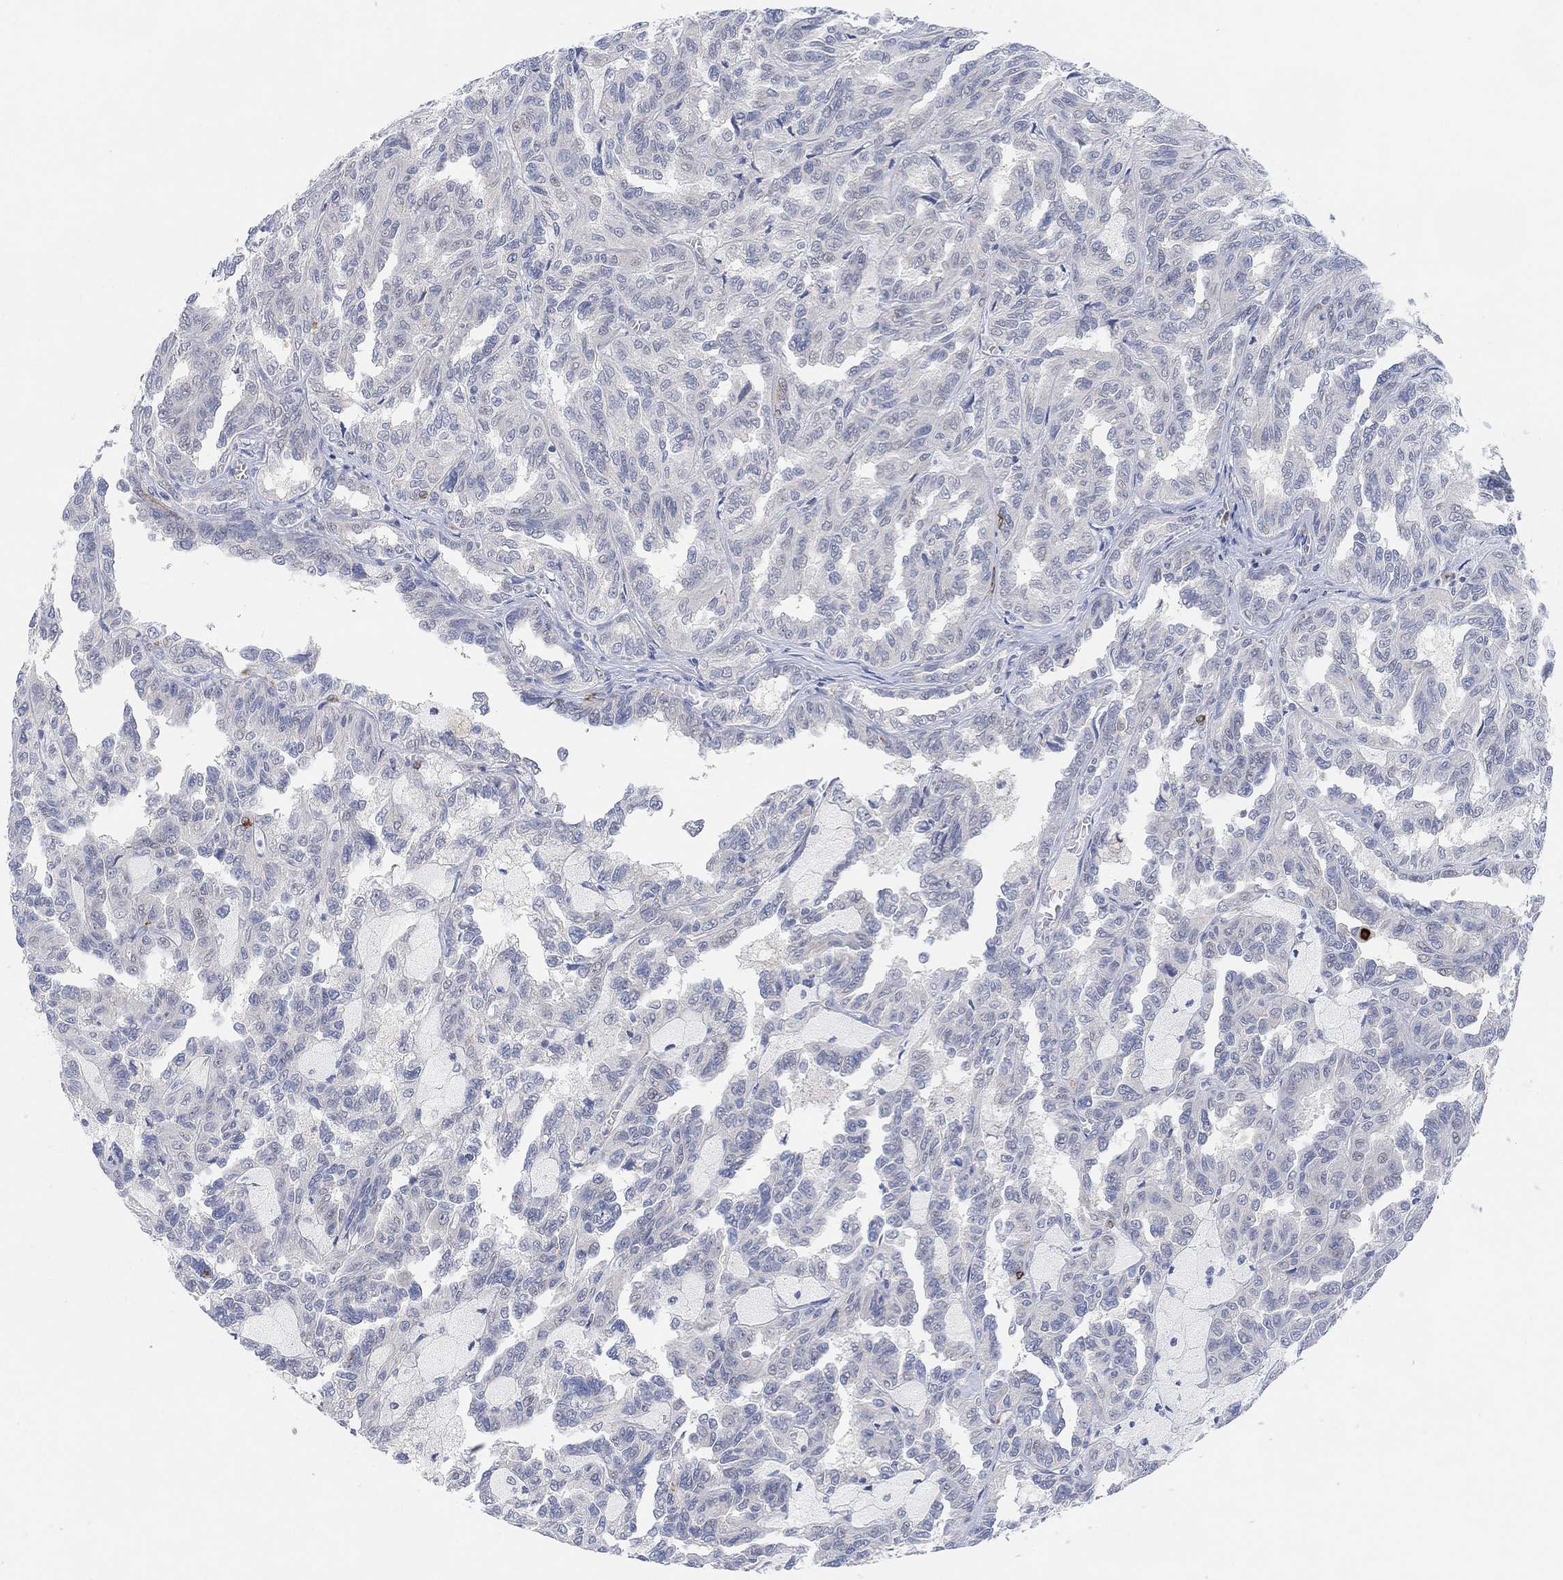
{"staining": {"intensity": "negative", "quantity": "none", "location": "none"}, "tissue": "renal cancer", "cell_type": "Tumor cells", "image_type": "cancer", "snomed": [{"axis": "morphology", "description": "Adenocarcinoma, NOS"}, {"axis": "topography", "description": "Kidney"}], "caption": "The micrograph shows no staining of tumor cells in renal cancer (adenocarcinoma).", "gene": "HCRTR1", "patient": {"sex": "male", "age": 79}}